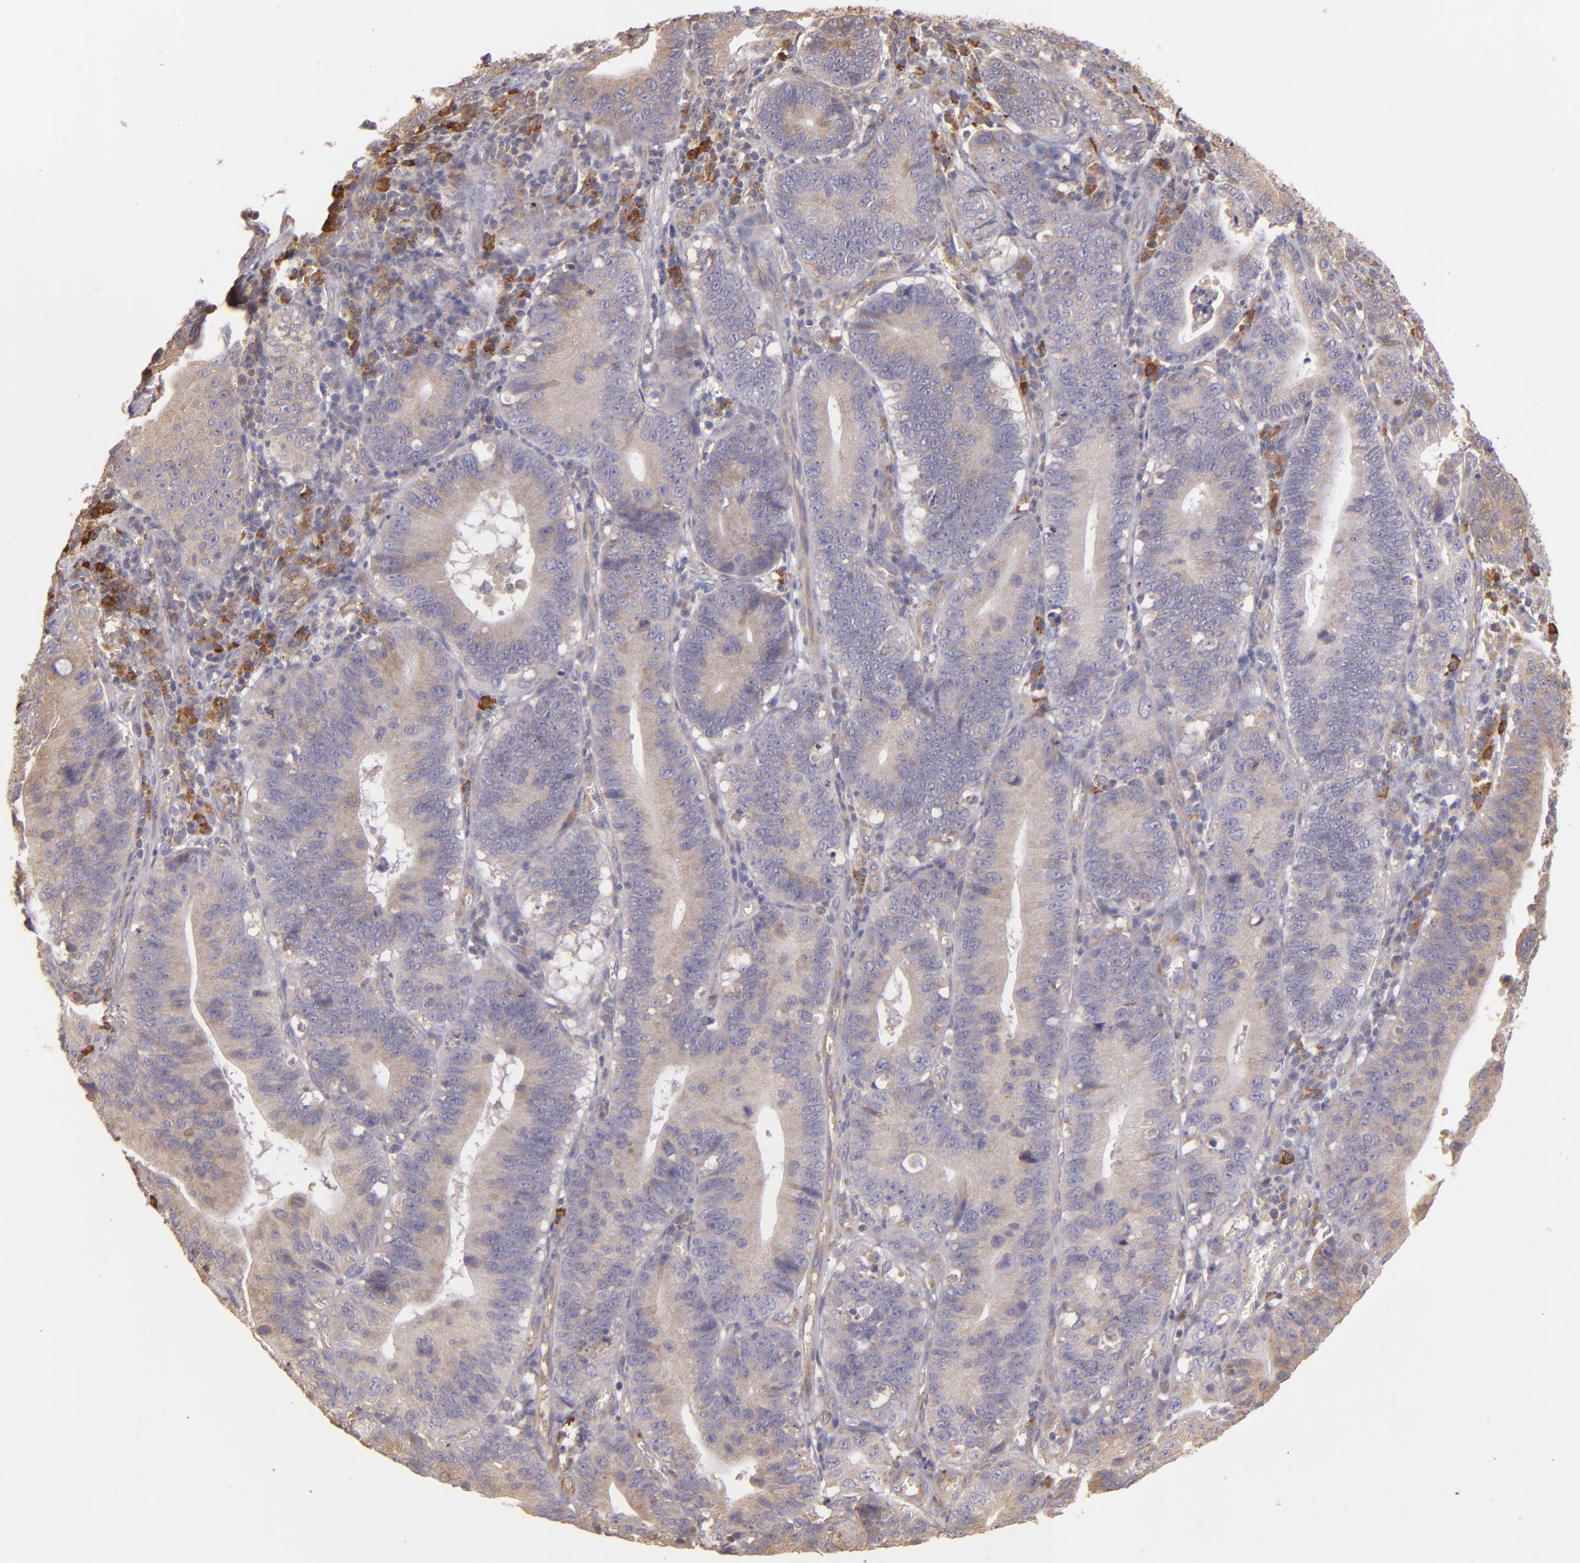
{"staining": {"intensity": "moderate", "quantity": ">75%", "location": "cytoplasmic/membranous"}, "tissue": "stomach cancer", "cell_type": "Tumor cells", "image_type": "cancer", "snomed": [{"axis": "morphology", "description": "Adenocarcinoma, NOS"}, {"axis": "topography", "description": "Stomach"}, {"axis": "topography", "description": "Gastric cardia"}], "caption": "Immunohistochemistry staining of adenocarcinoma (stomach), which demonstrates medium levels of moderate cytoplasmic/membranous staining in approximately >75% of tumor cells indicating moderate cytoplasmic/membranous protein staining. The staining was performed using DAB (brown) for protein detection and nuclei were counterstained in hematoxylin (blue).", "gene": "ECE1", "patient": {"sex": "male", "age": 59}}